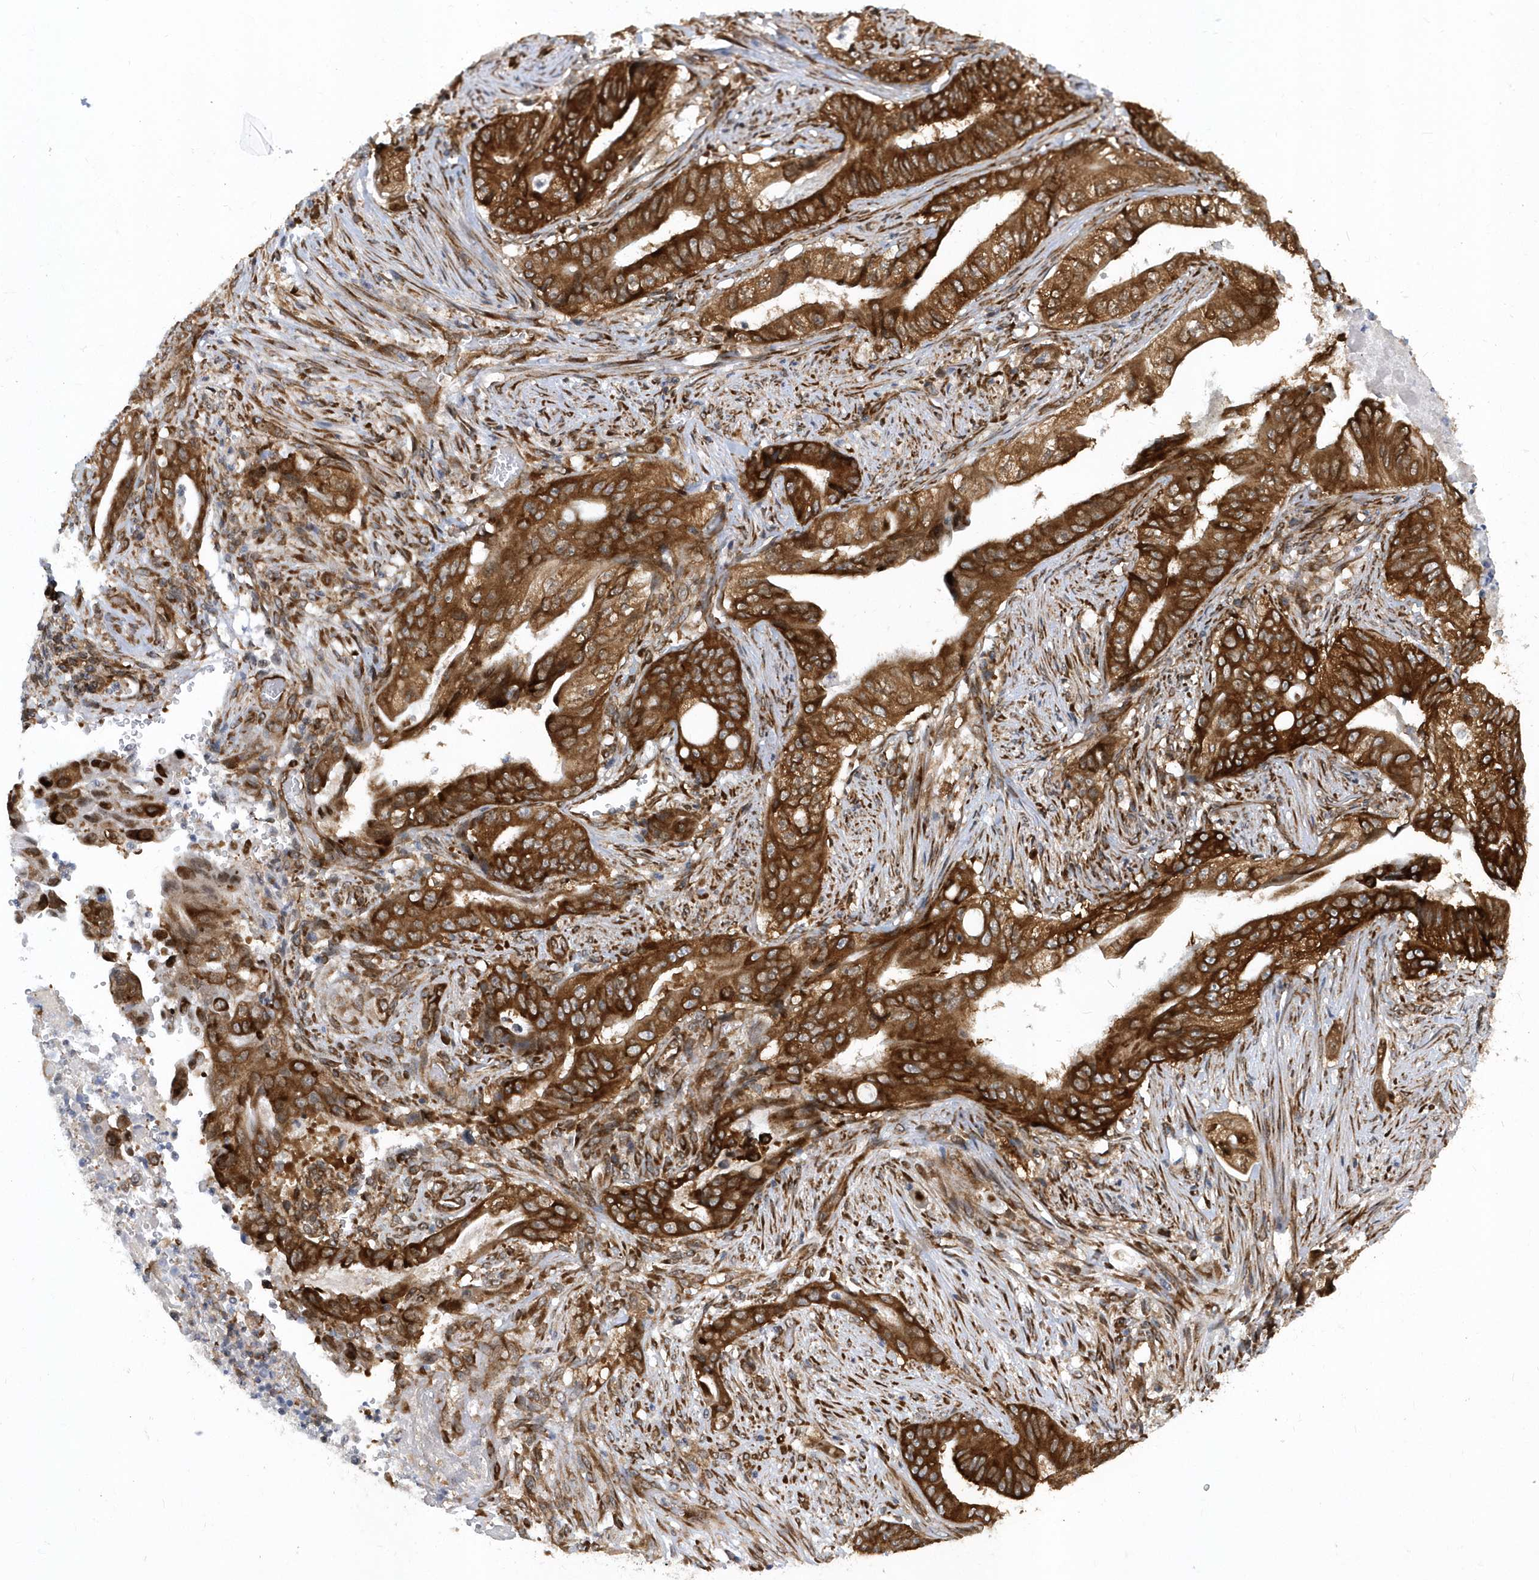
{"staining": {"intensity": "strong", "quantity": ">75%", "location": "cytoplasmic/membranous"}, "tissue": "stomach cancer", "cell_type": "Tumor cells", "image_type": "cancer", "snomed": [{"axis": "morphology", "description": "Adenocarcinoma, NOS"}, {"axis": "topography", "description": "Stomach"}], "caption": "The image exhibits a brown stain indicating the presence of a protein in the cytoplasmic/membranous of tumor cells in stomach adenocarcinoma.", "gene": "PHF1", "patient": {"sex": "female", "age": 73}}